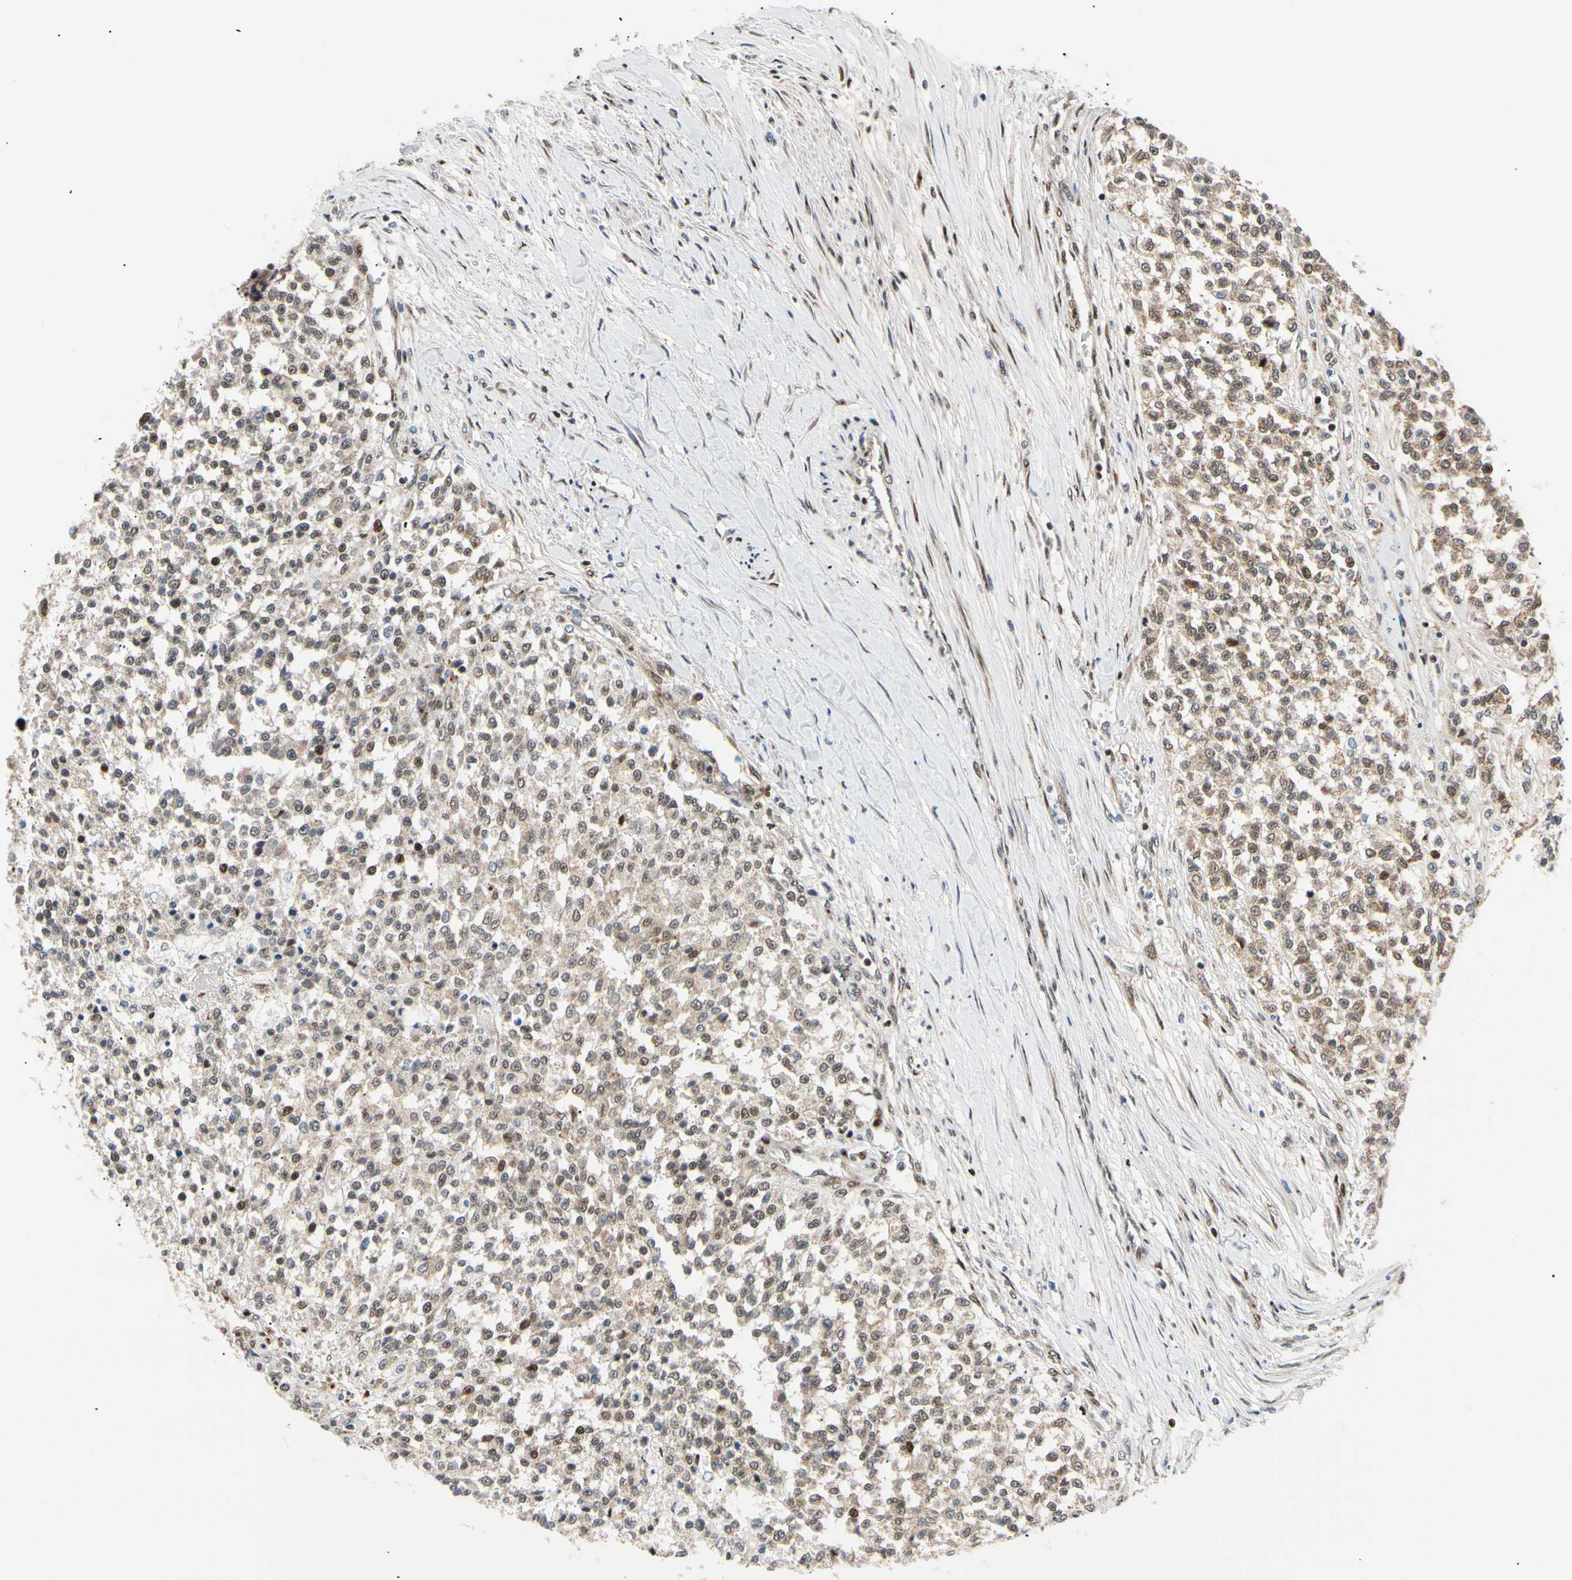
{"staining": {"intensity": "weak", "quantity": "25%-75%", "location": "nuclear"}, "tissue": "testis cancer", "cell_type": "Tumor cells", "image_type": "cancer", "snomed": [{"axis": "morphology", "description": "Seminoma, NOS"}, {"axis": "topography", "description": "Testis"}], "caption": "Brown immunohistochemical staining in human seminoma (testis) demonstrates weak nuclear staining in approximately 25%-75% of tumor cells.", "gene": "E2F1", "patient": {"sex": "male", "age": 59}}